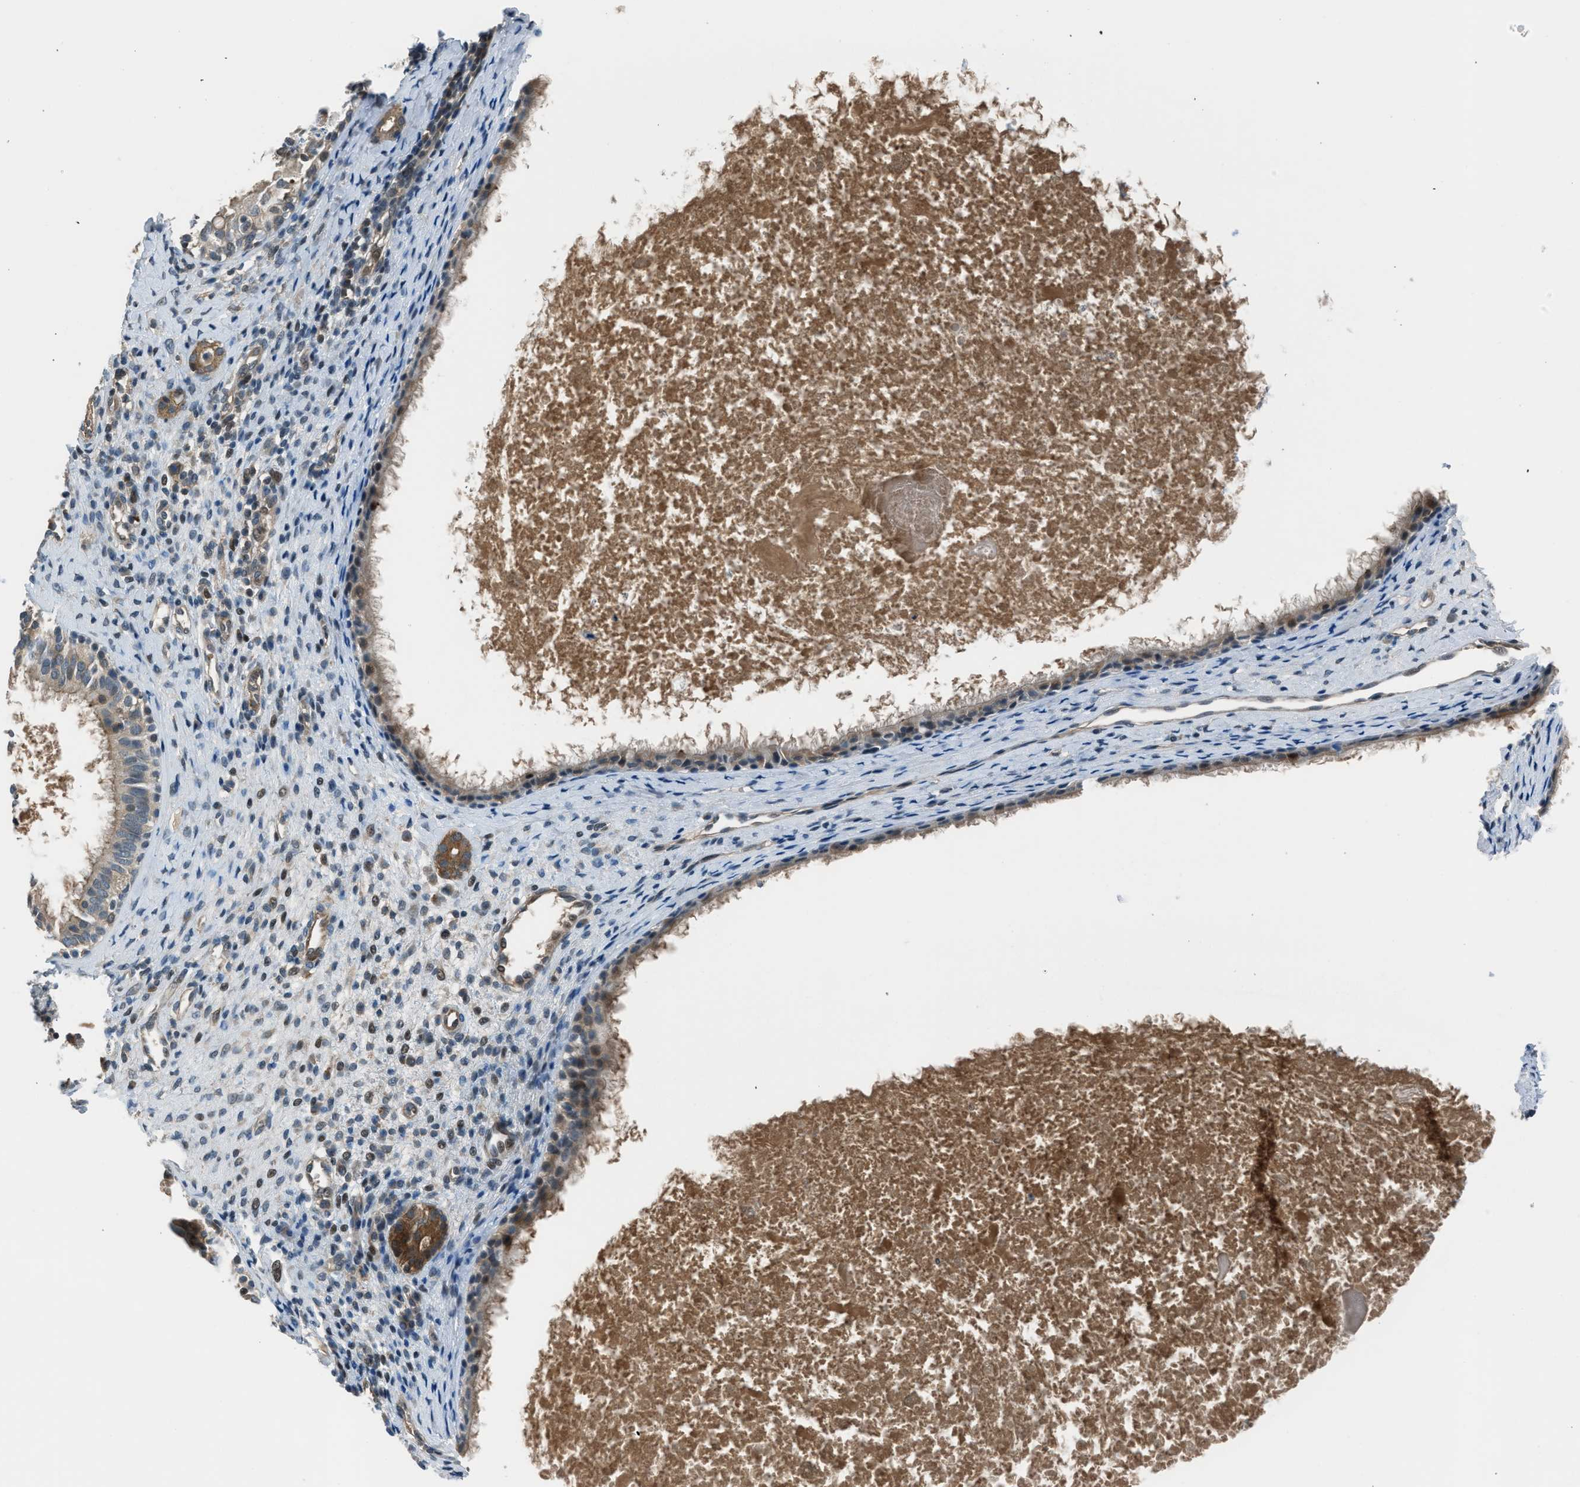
{"staining": {"intensity": "moderate", "quantity": ">75%", "location": "cytoplasmic/membranous,nuclear"}, "tissue": "nasopharynx", "cell_type": "Respiratory epithelial cells", "image_type": "normal", "snomed": [{"axis": "morphology", "description": "Normal tissue, NOS"}, {"axis": "topography", "description": "Nasopharynx"}], "caption": "Approximately >75% of respiratory epithelial cells in benign nasopharynx display moderate cytoplasmic/membranous,nuclear protein staining as visualized by brown immunohistochemical staining.", "gene": "LMLN", "patient": {"sex": "male", "age": 22}}